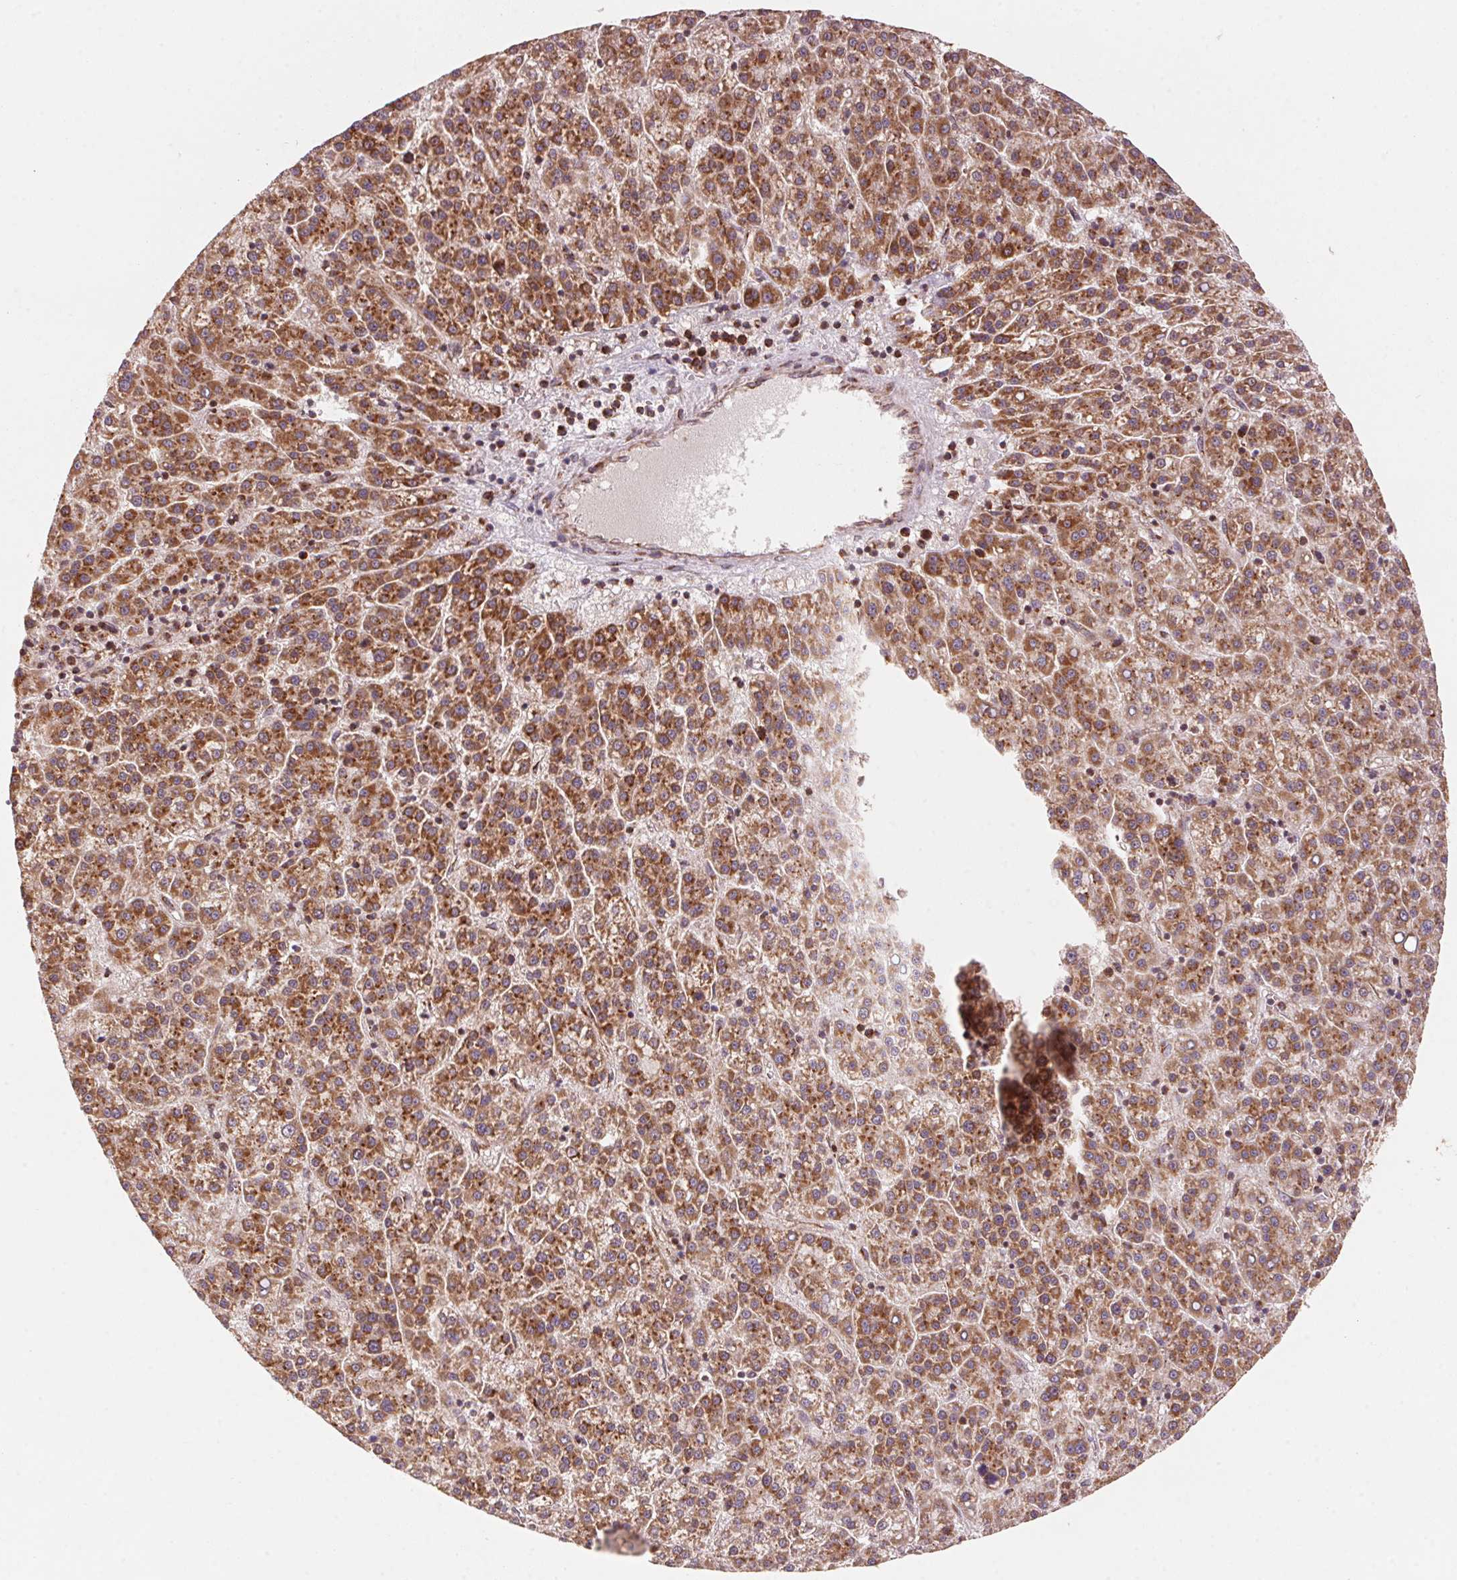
{"staining": {"intensity": "strong", "quantity": ">75%", "location": "cytoplasmic/membranous"}, "tissue": "liver cancer", "cell_type": "Tumor cells", "image_type": "cancer", "snomed": [{"axis": "morphology", "description": "Carcinoma, Hepatocellular, NOS"}, {"axis": "topography", "description": "Liver"}], "caption": "Protein positivity by IHC shows strong cytoplasmic/membranous staining in approximately >75% of tumor cells in liver cancer (hepatocellular carcinoma).", "gene": "TOMM70", "patient": {"sex": "female", "age": 58}}